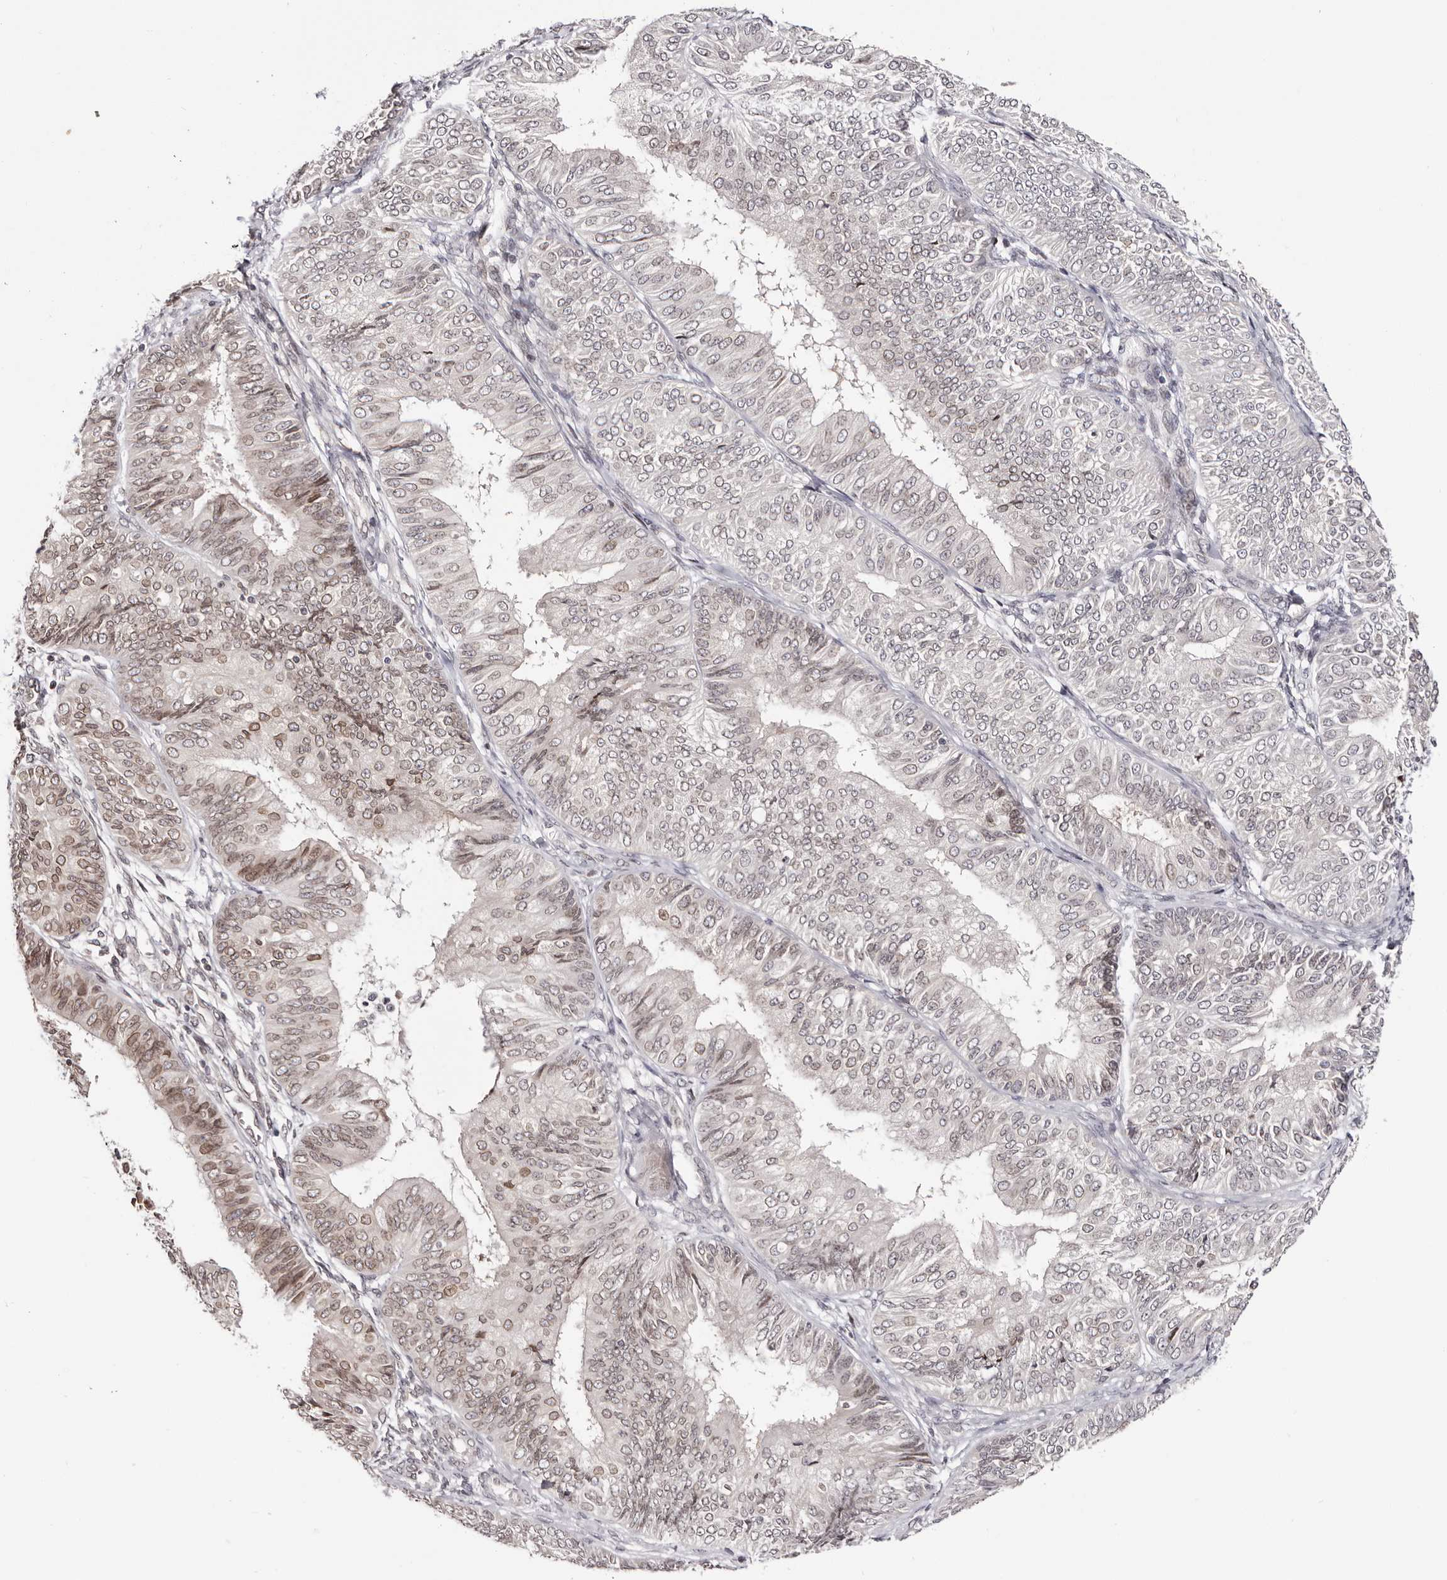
{"staining": {"intensity": "weak", "quantity": ">75%", "location": "cytoplasmic/membranous,nuclear"}, "tissue": "endometrial cancer", "cell_type": "Tumor cells", "image_type": "cancer", "snomed": [{"axis": "morphology", "description": "Adenocarcinoma, NOS"}, {"axis": "topography", "description": "Endometrium"}], "caption": "This is an image of IHC staining of endometrial cancer (adenocarcinoma), which shows weak expression in the cytoplasmic/membranous and nuclear of tumor cells.", "gene": "NUP153", "patient": {"sex": "female", "age": 58}}